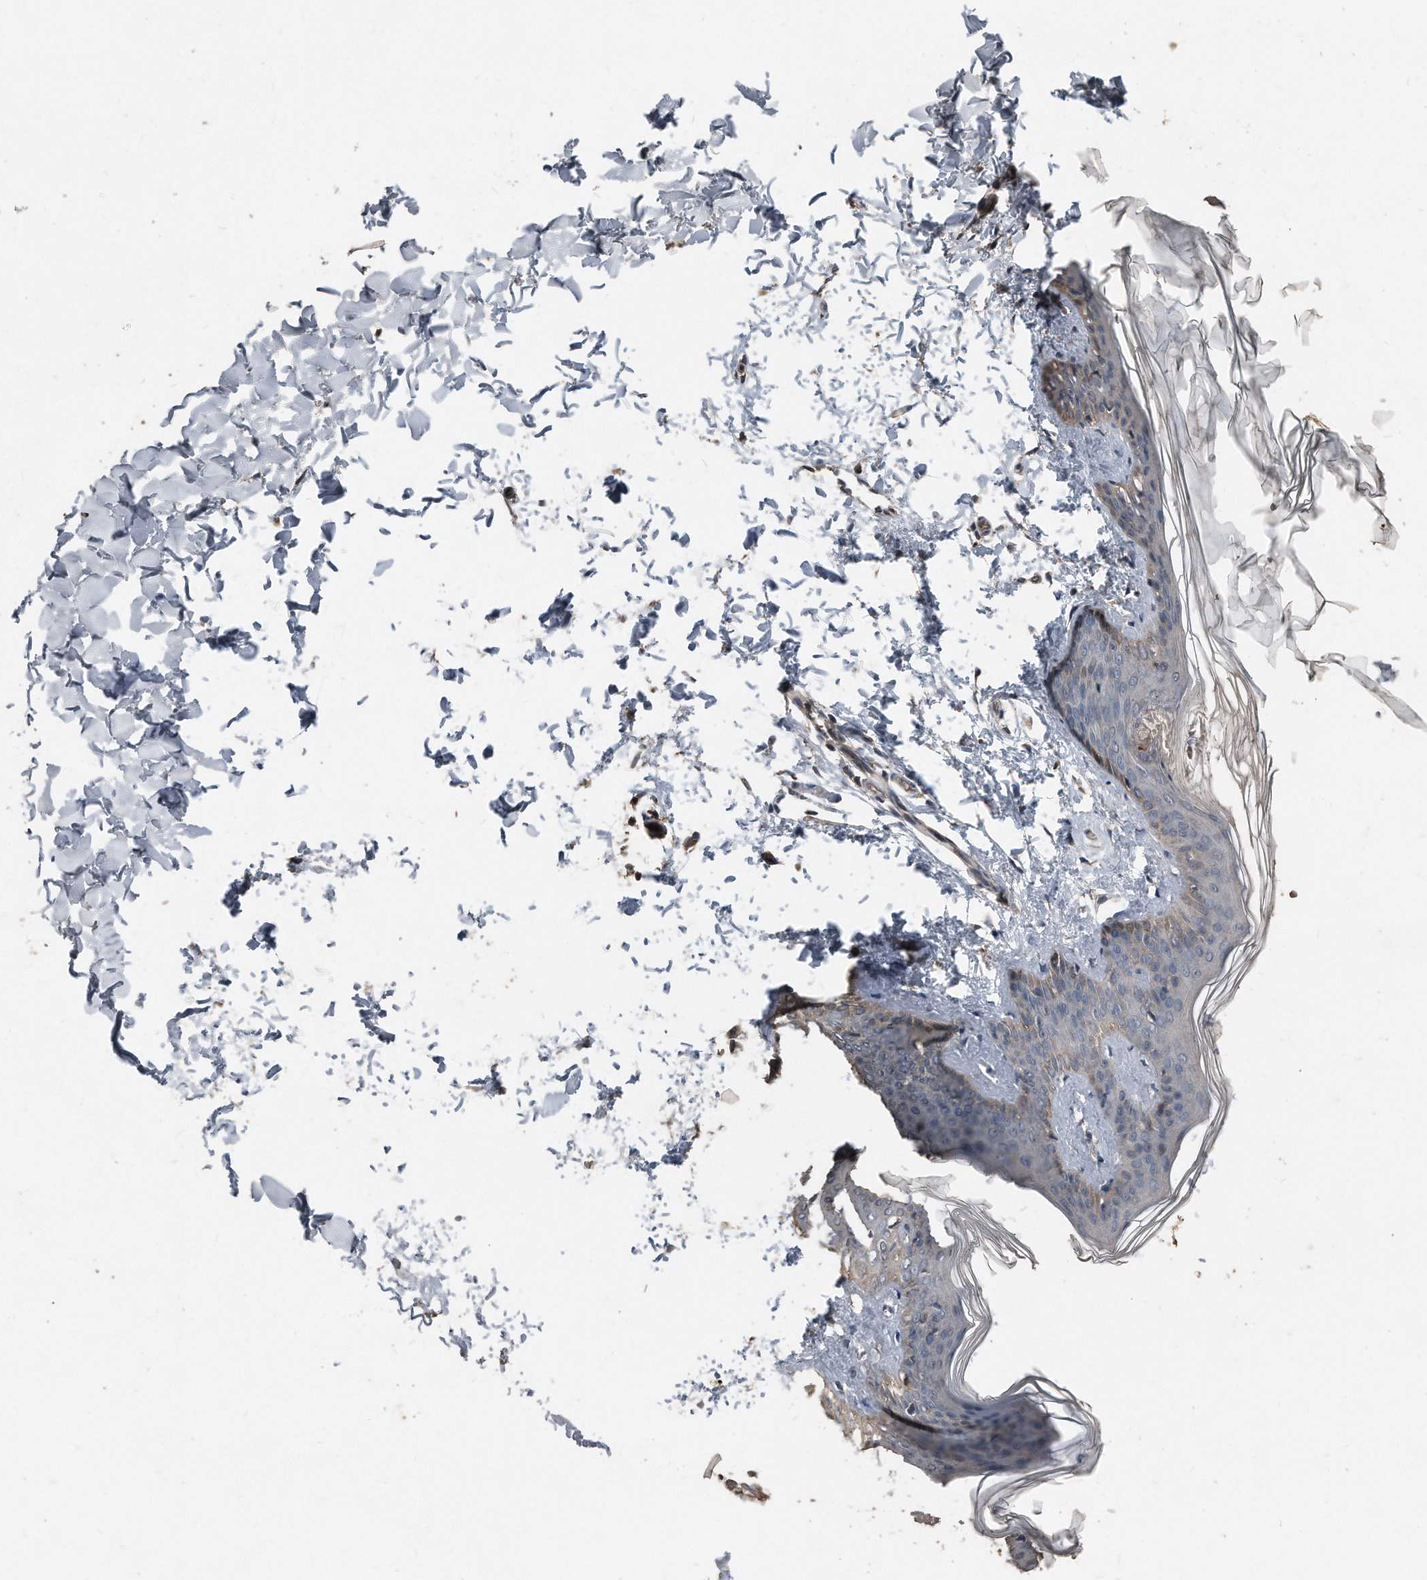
{"staining": {"intensity": "weak", "quantity": ">75%", "location": "cytoplasmic/membranous"}, "tissue": "skin", "cell_type": "Fibroblasts", "image_type": "normal", "snomed": [{"axis": "morphology", "description": "Normal tissue, NOS"}, {"axis": "topography", "description": "Skin"}], "caption": "Immunohistochemical staining of unremarkable human skin reveals weak cytoplasmic/membranous protein staining in about >75% of fibroblasts.", "gene": "ANKRD10", "patient": {"sex": "female", "age": 17}}